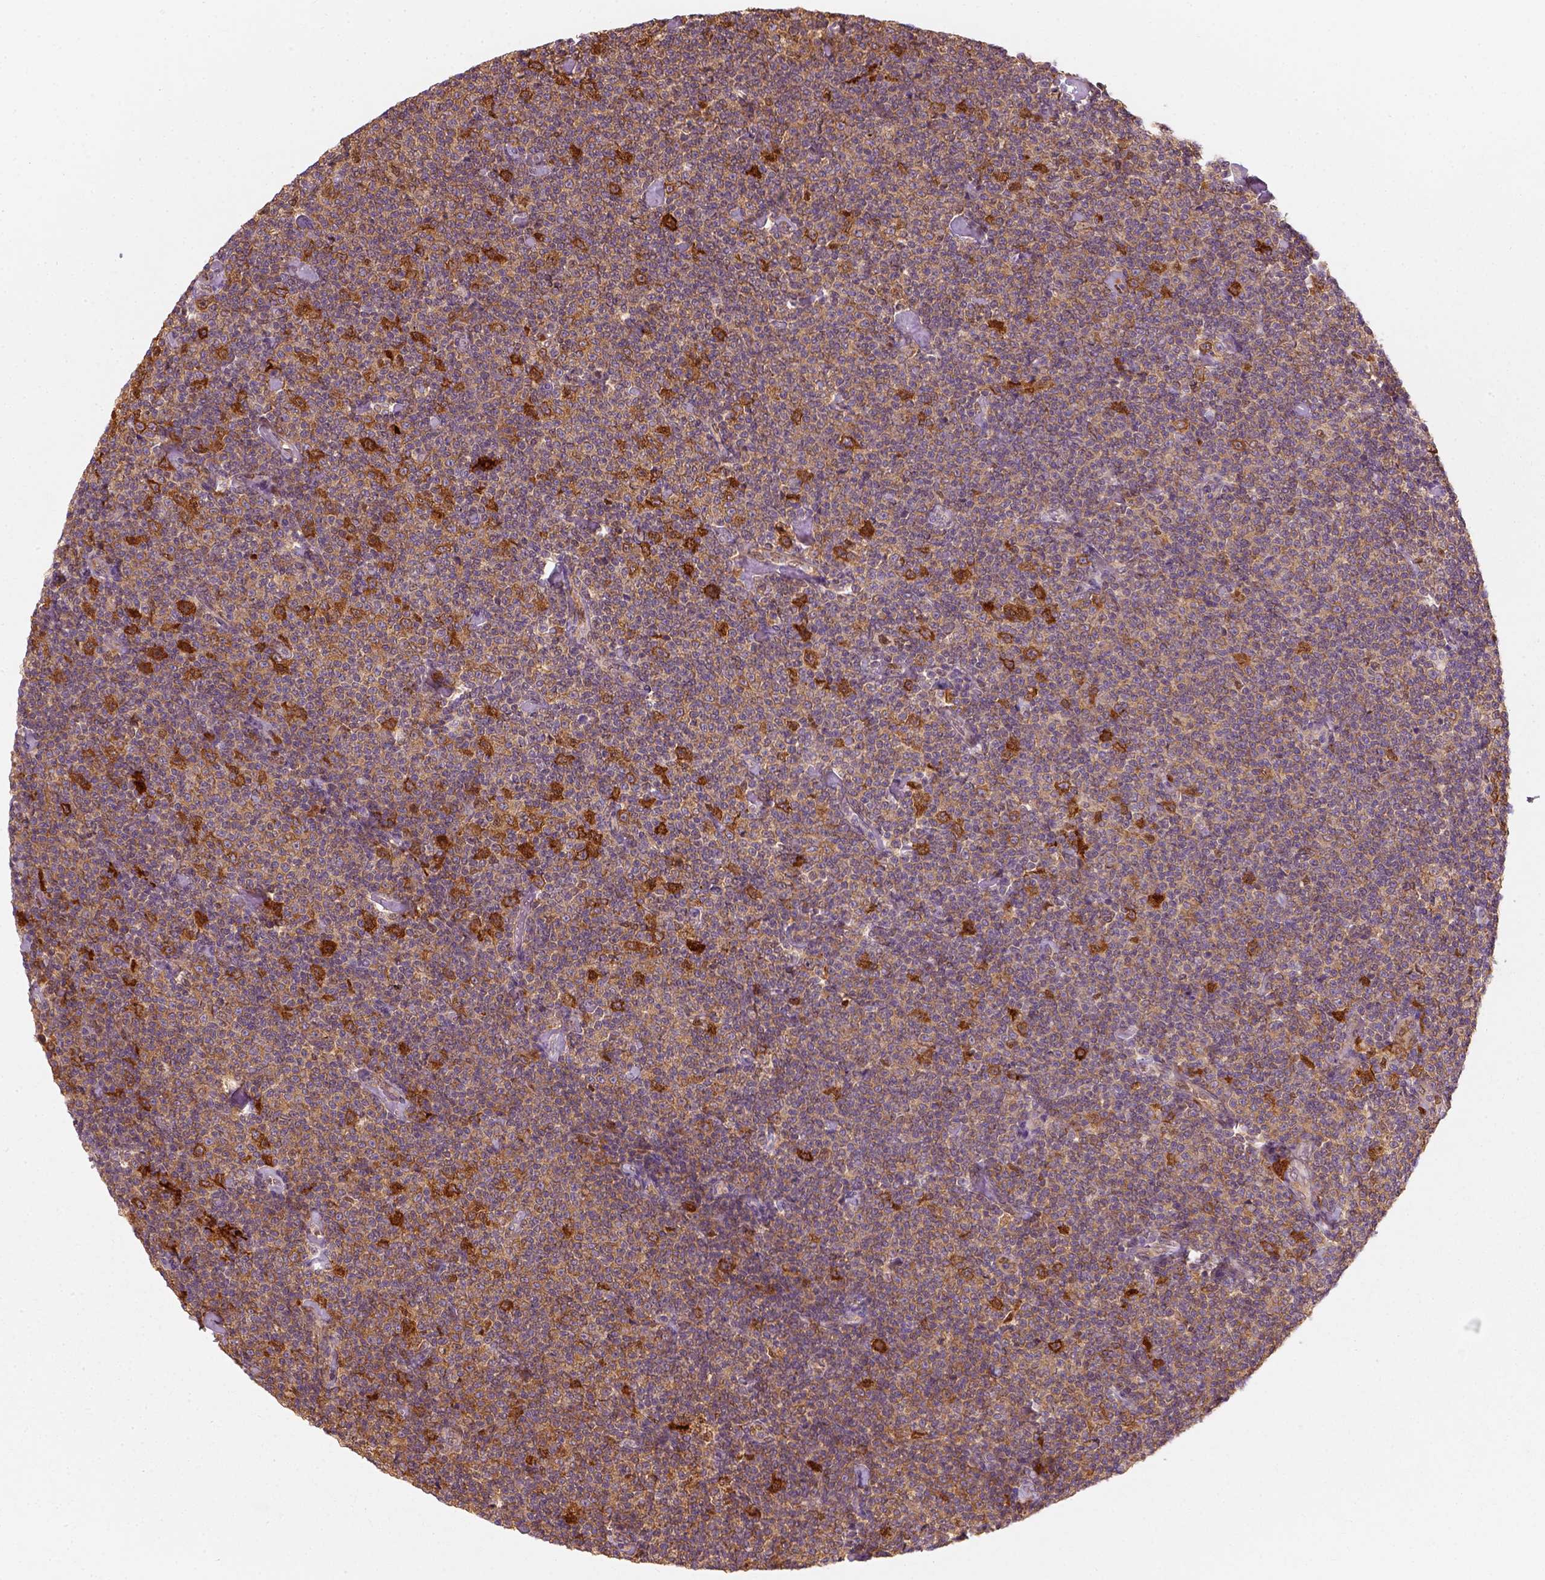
{"staining": {"intensity": "moderate", "quantity": ">75%", "location": "cytoplasmic/membranous"}, "tissue": "lymphoma", "cell_type": "Tumor cells", "image_type": "cancer", "snomed": [{"axis": "morphology", "description": "Malignant lymphoma, non-Hodgkin's type, Low grade"}, {"axis": "topography", "description": "Lymph node"}], "caption": "Immunohistochemistry (IHC) of lymphoma demonstrates medium levels of moderate cytoplasmic/membranous staining in about >75% of tumor cells.", "gene": "SQSTM1", "patient": {"sex": "male", "age": 81}}